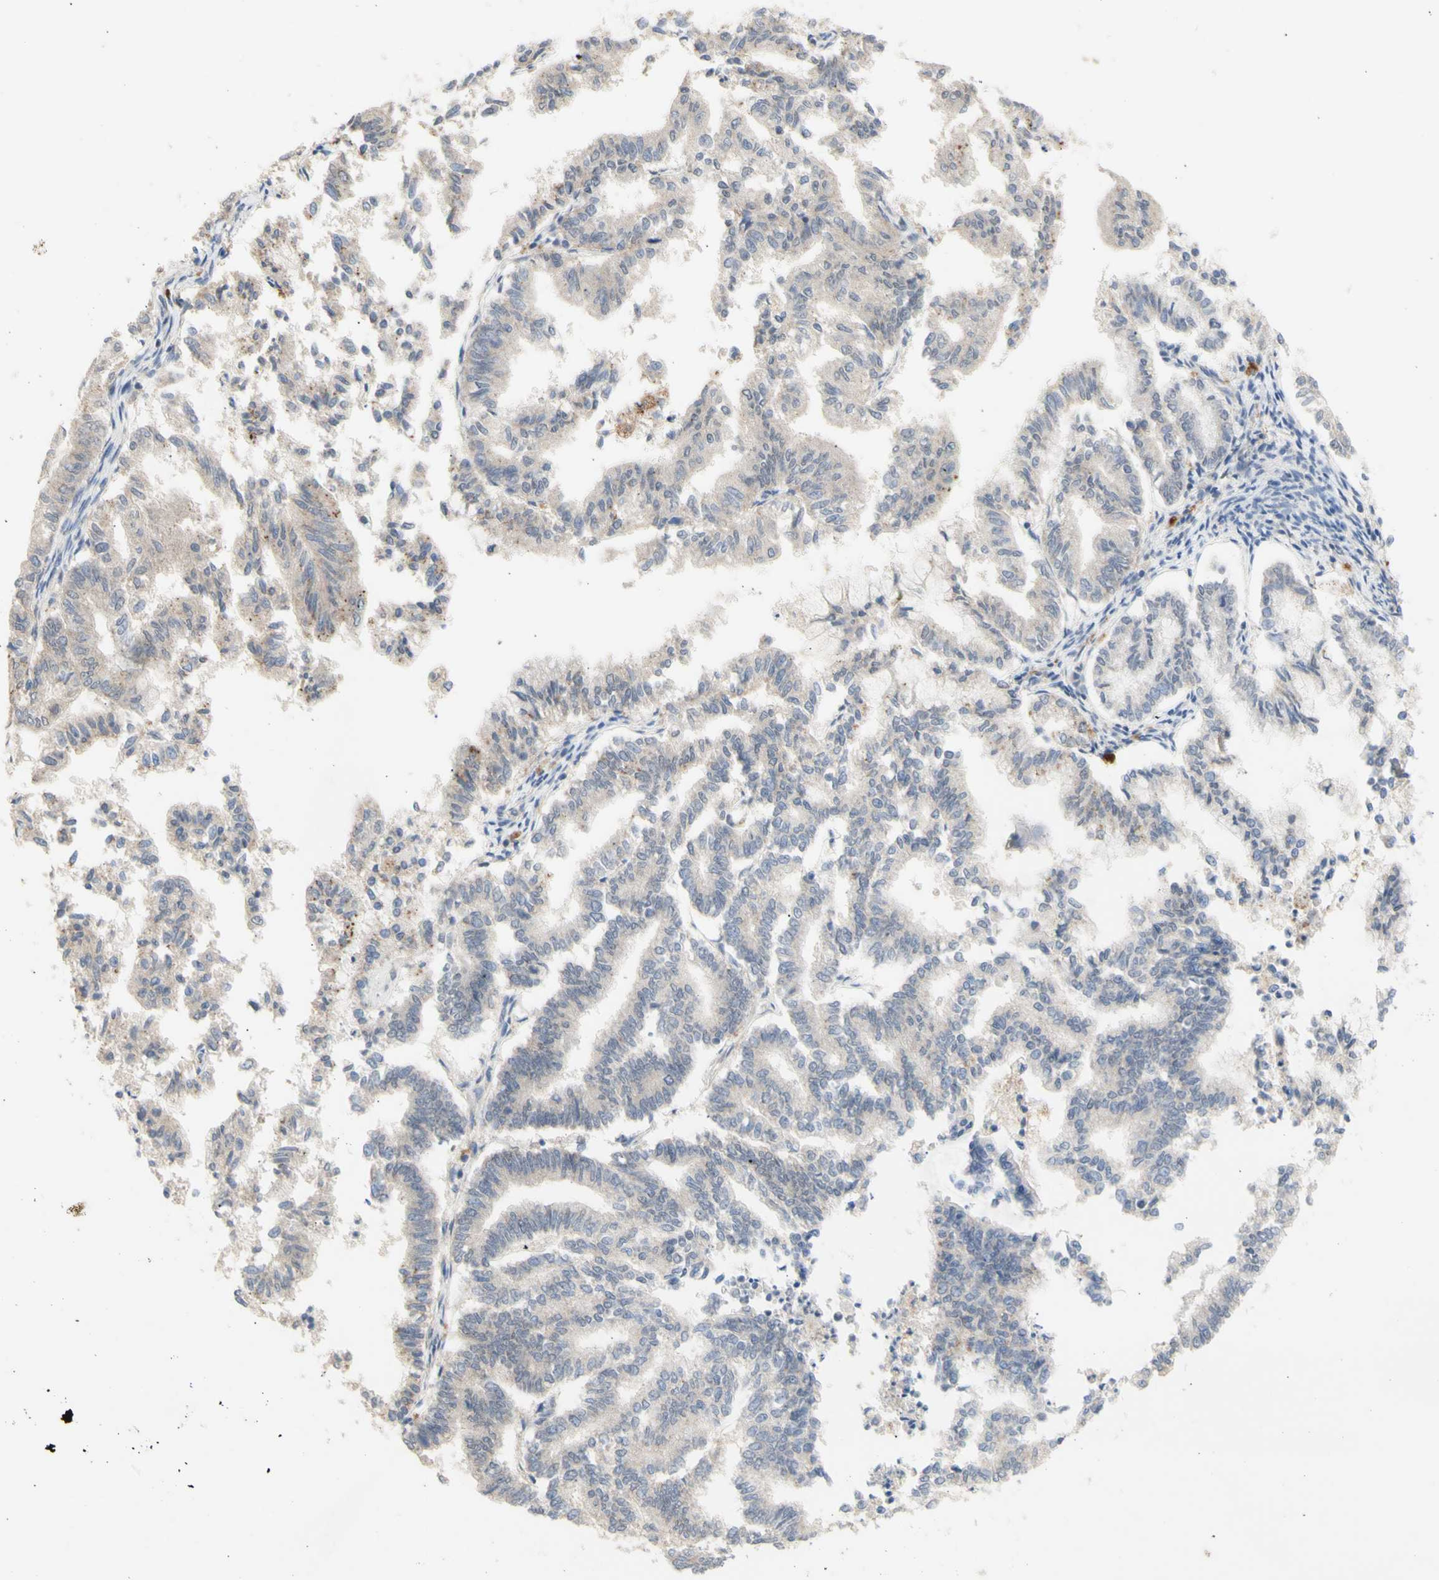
{"staining": {"intensity": "negative", "quantity": "none", "location": "none"}, "tissue": "endometrial cancer", "cell_type": "Tumor cells", "image_type": "cancer", "snomed": [{"axis": "morphology", "description": "Necrosis, NOS"}, {"axis": "morphology", "description": "Adenocarcinoma, NOS"}, {"axis": "topography", "description": "Endometrium"}], "caption": "The immunohistochemistry (IHC) histopathology image has no significant staining in tumor cells of endometrial cancer tissue.", "gene": "NLRP1", "patient": {"sex": "female", "age": 79}}